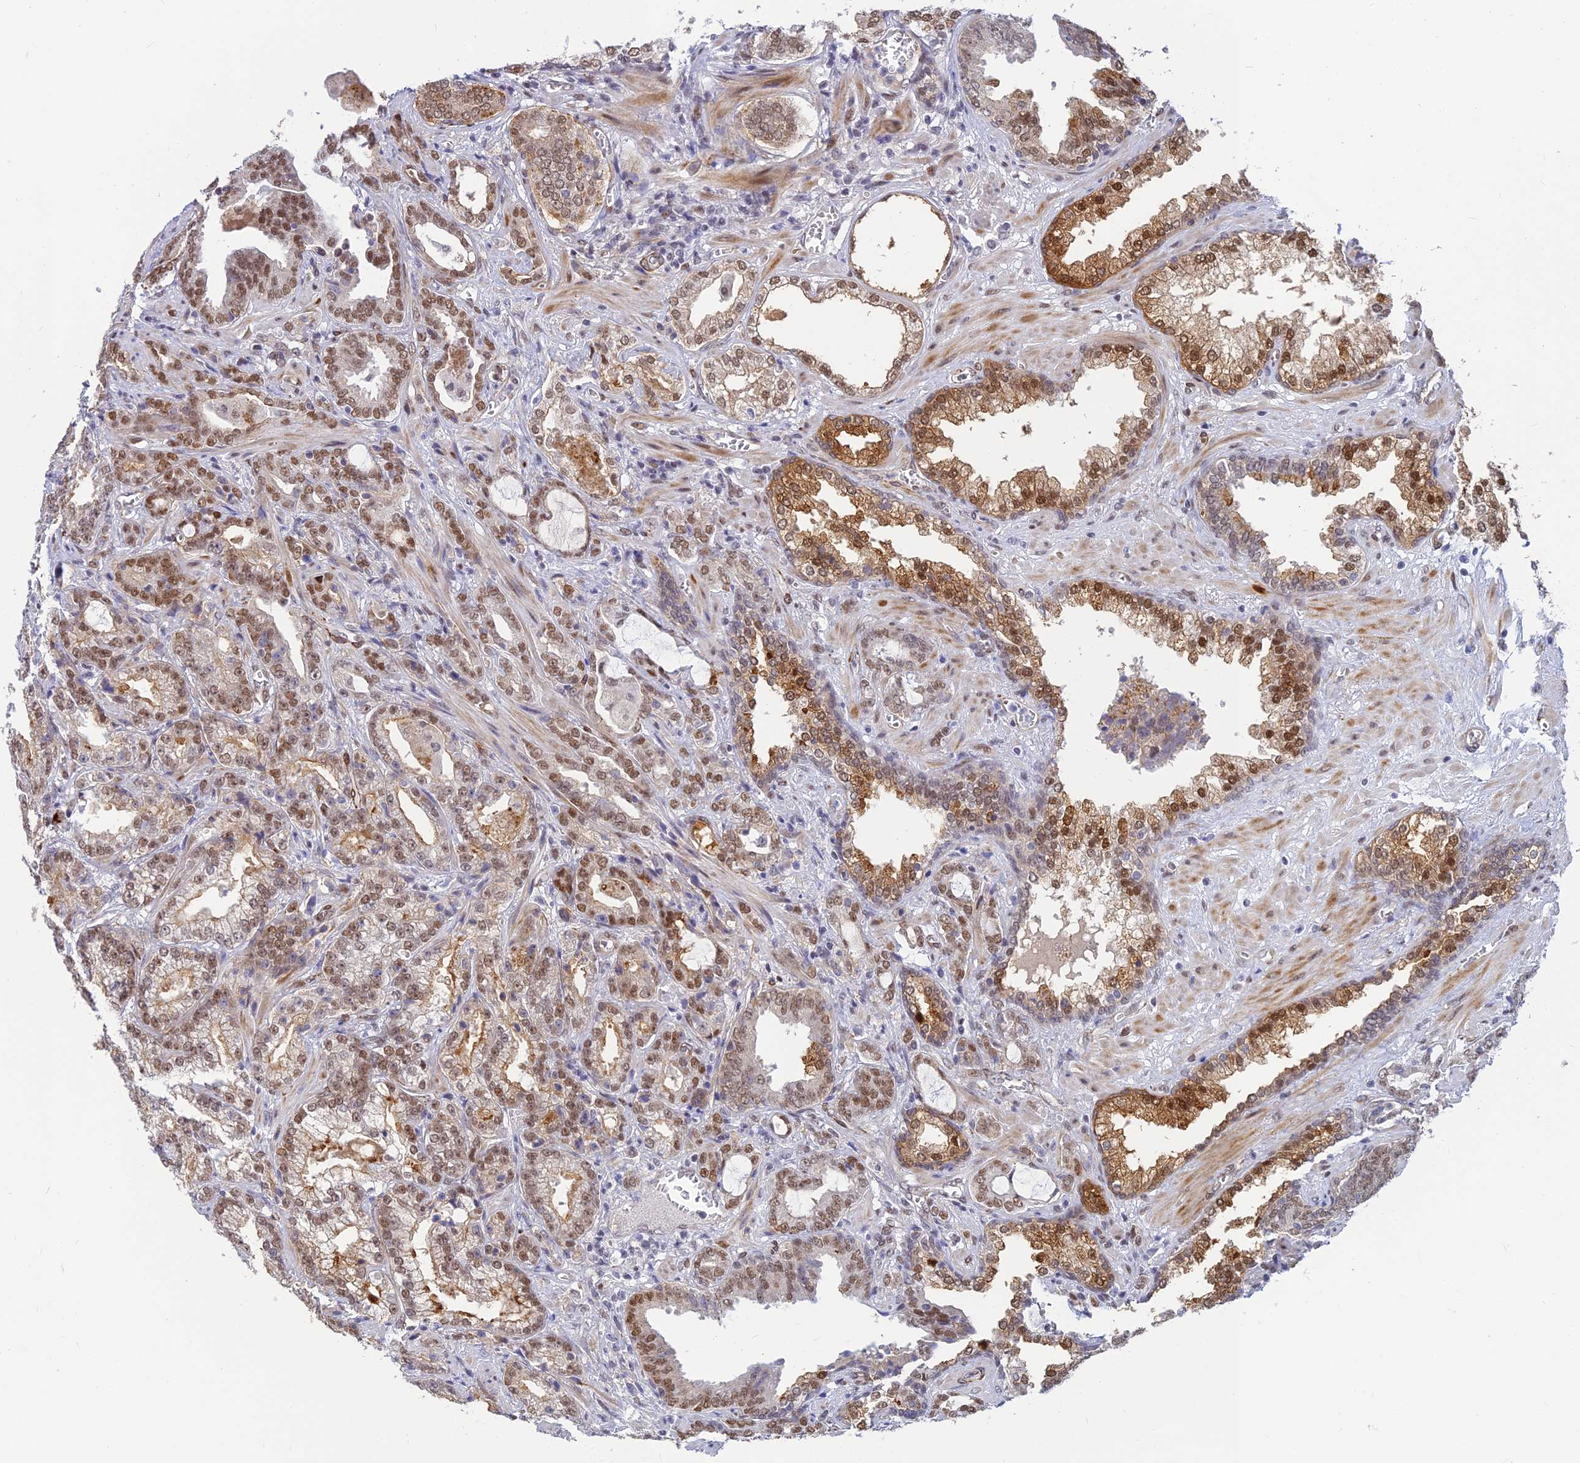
{"staining": {"intensity": "moderate", "quantity": "25%-75%", "location": "cytoplasmic/membranous,nuclear"}, "tissue": "prostate cancer", "cell_type": "Tumor cells", "image_type": "cancer", "snomed": [{"axis": "morphology", "description": "Adenocarcinoma, High grade"}, {"axis": "topography", "description": "Prostate and seminal vesicle, NOS"}], "caption": "Immunohistochemical staining of prostate cancer demonstrates moderate cytoplasmic/membranous and nuclear protein positivity in approximately 25%-75% of tumor cells. Nuclei are stained in blue.", "gene": "CLK4", "patient": {"sex": "male", "age": 67}}